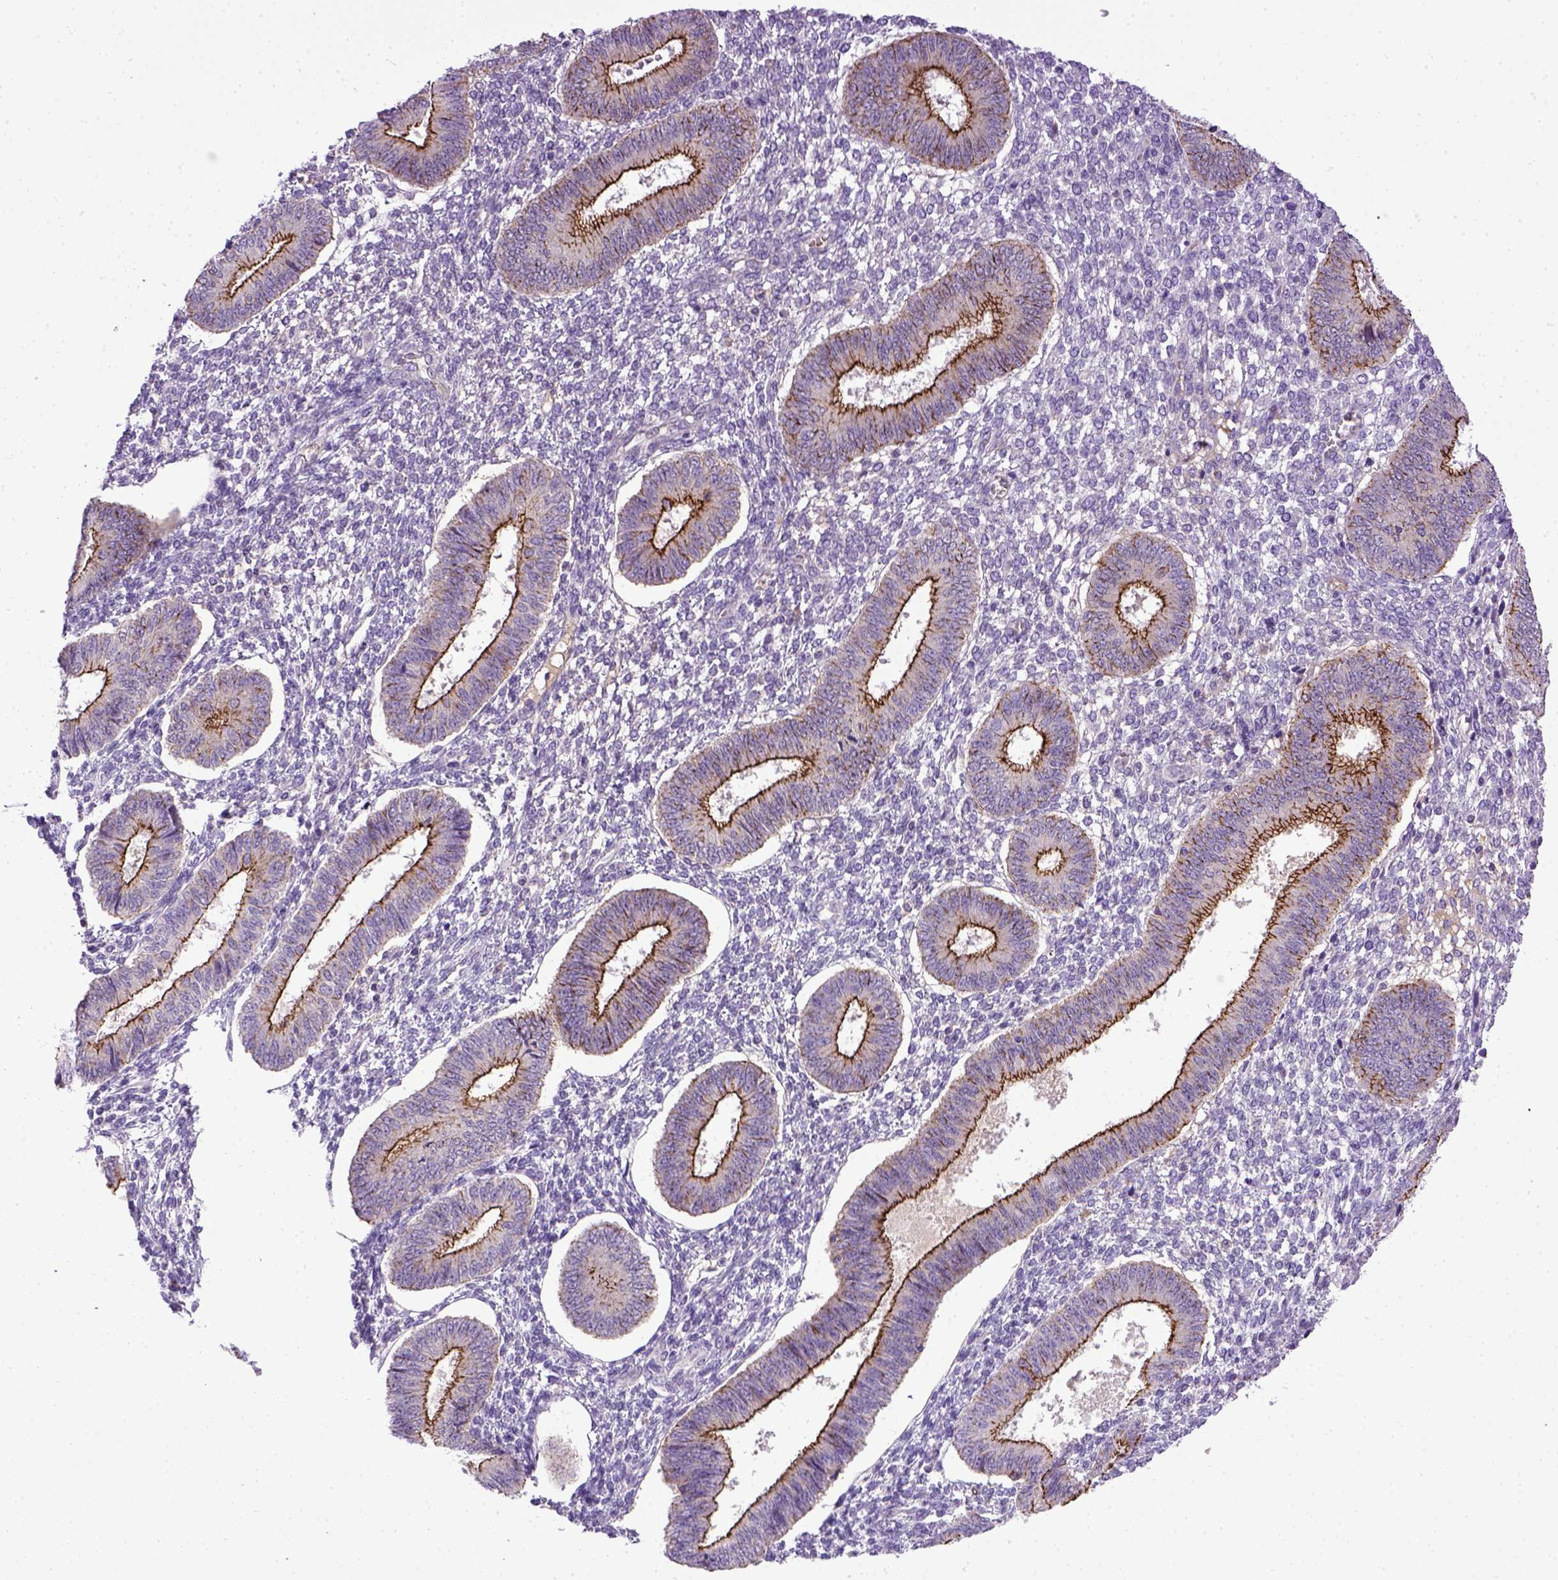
{"staining": {"intensity": "negative", "quantity": "none", "location": "none"}, "tissue": "endometrium", "cell_type": "Cells in endometrial stroma", "image_type": "normal", "snomed": [{"axis": "morphology", "description": "Normal tissue, NOS"}, {"axis": "topography", "description": "Endometrium"}], "caption": "DAB (3,3'-diaminobenzidine) immunohistochemical staining of benign endometrium displays no significant positivity in cells in endometrial stroma.", "gene": "CDH1", "patient": {"sex": "female", "age": 42}}